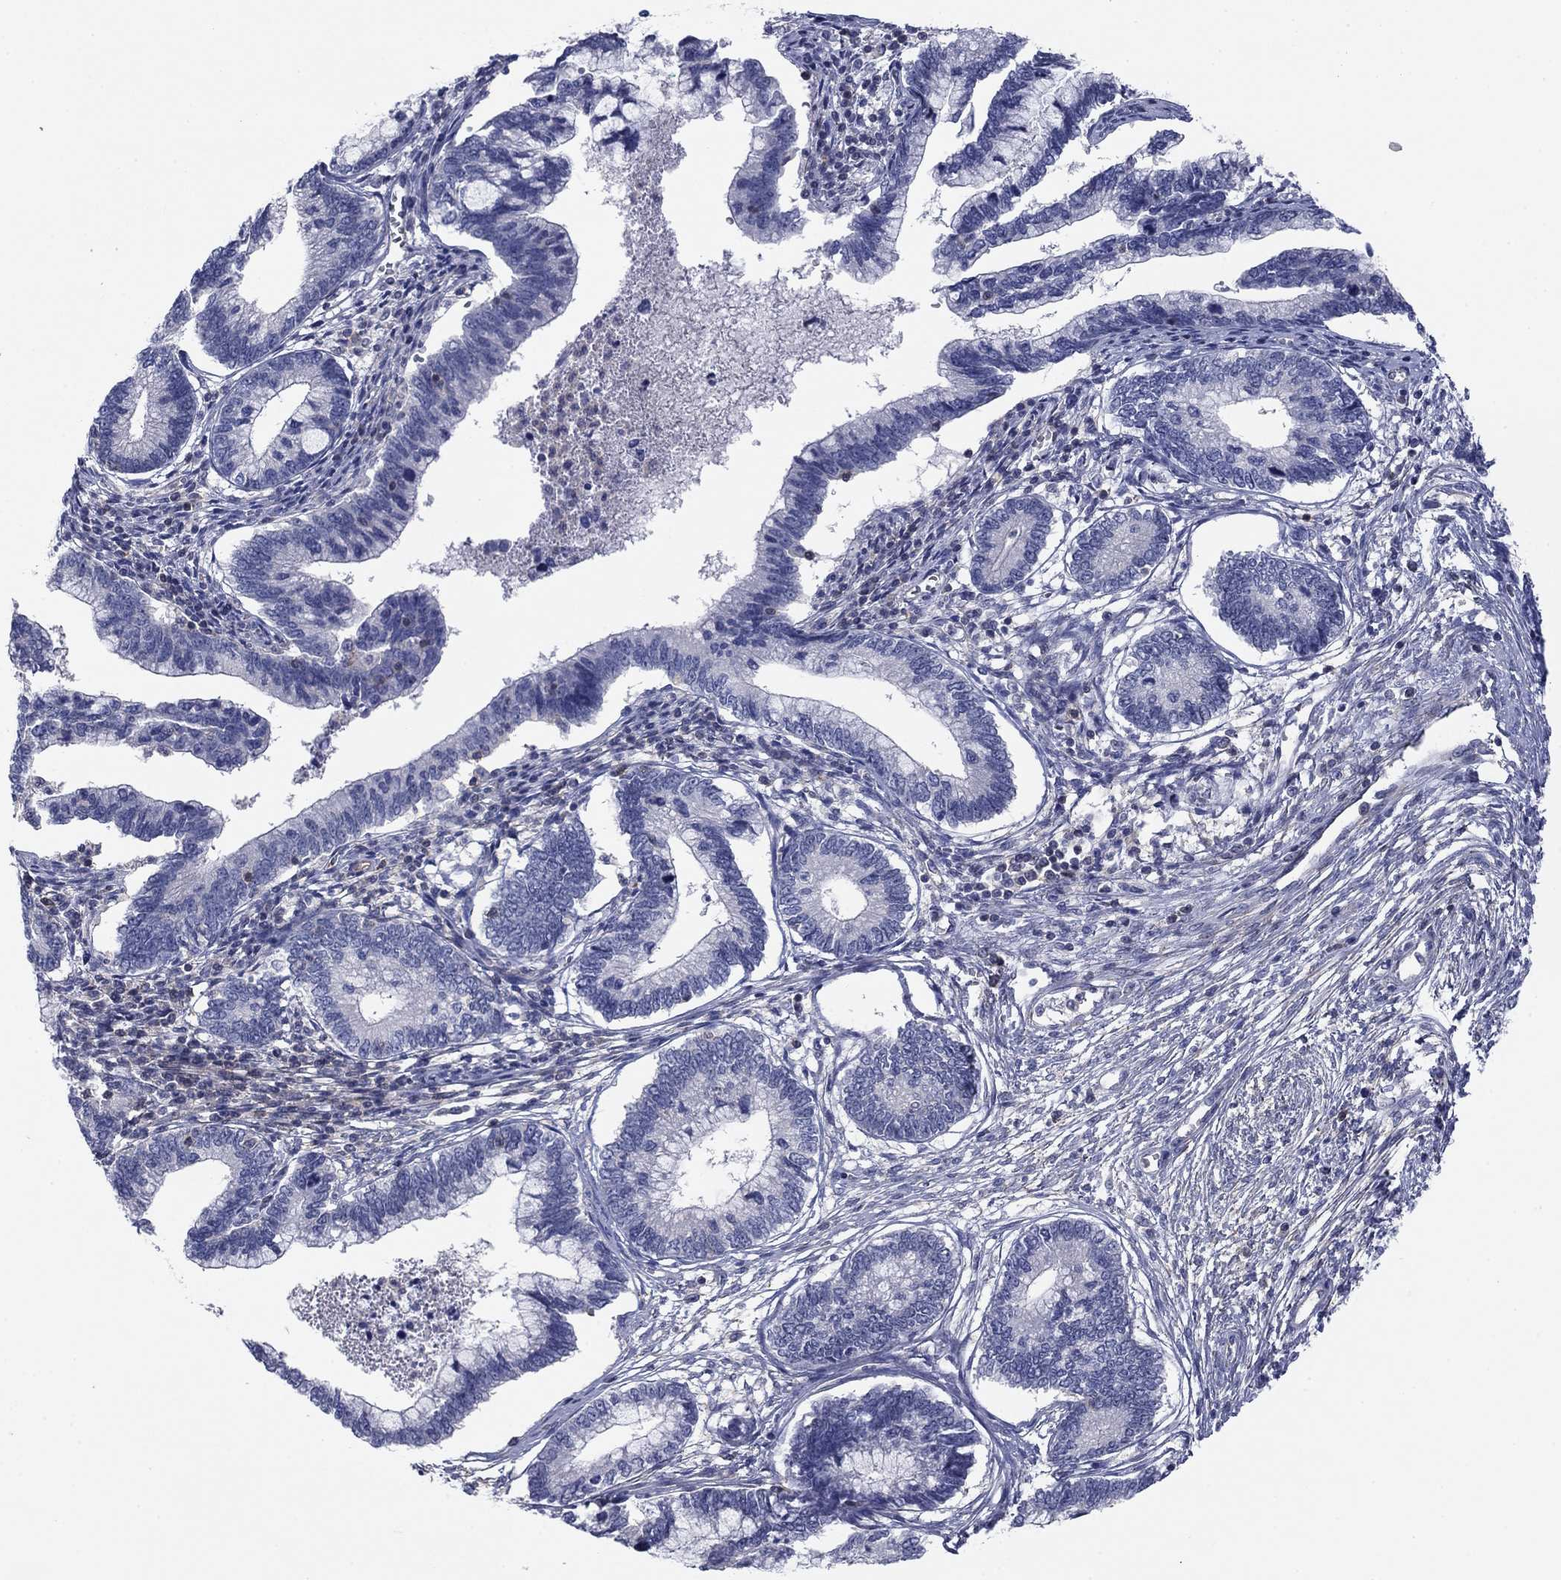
{"staining": {"intensity": "negative", "quantity": "none", "location": "none"}, "tissue": "cervical cancer", "cell_type": "Tumor cells", "image_type": "cancer", "snomed": [{"axis": "morphology", "description": "Adenocarcinoma, NOS"}, {"axis": "topography", "description": "Cervix"}], "caption": "A micrograph of adenocarcinoma (cervical) stained for a protein demonstrates no brown staining in tumor cells.", "gene": "PSD4", "patient": {"sex": "female", "age": 44}}